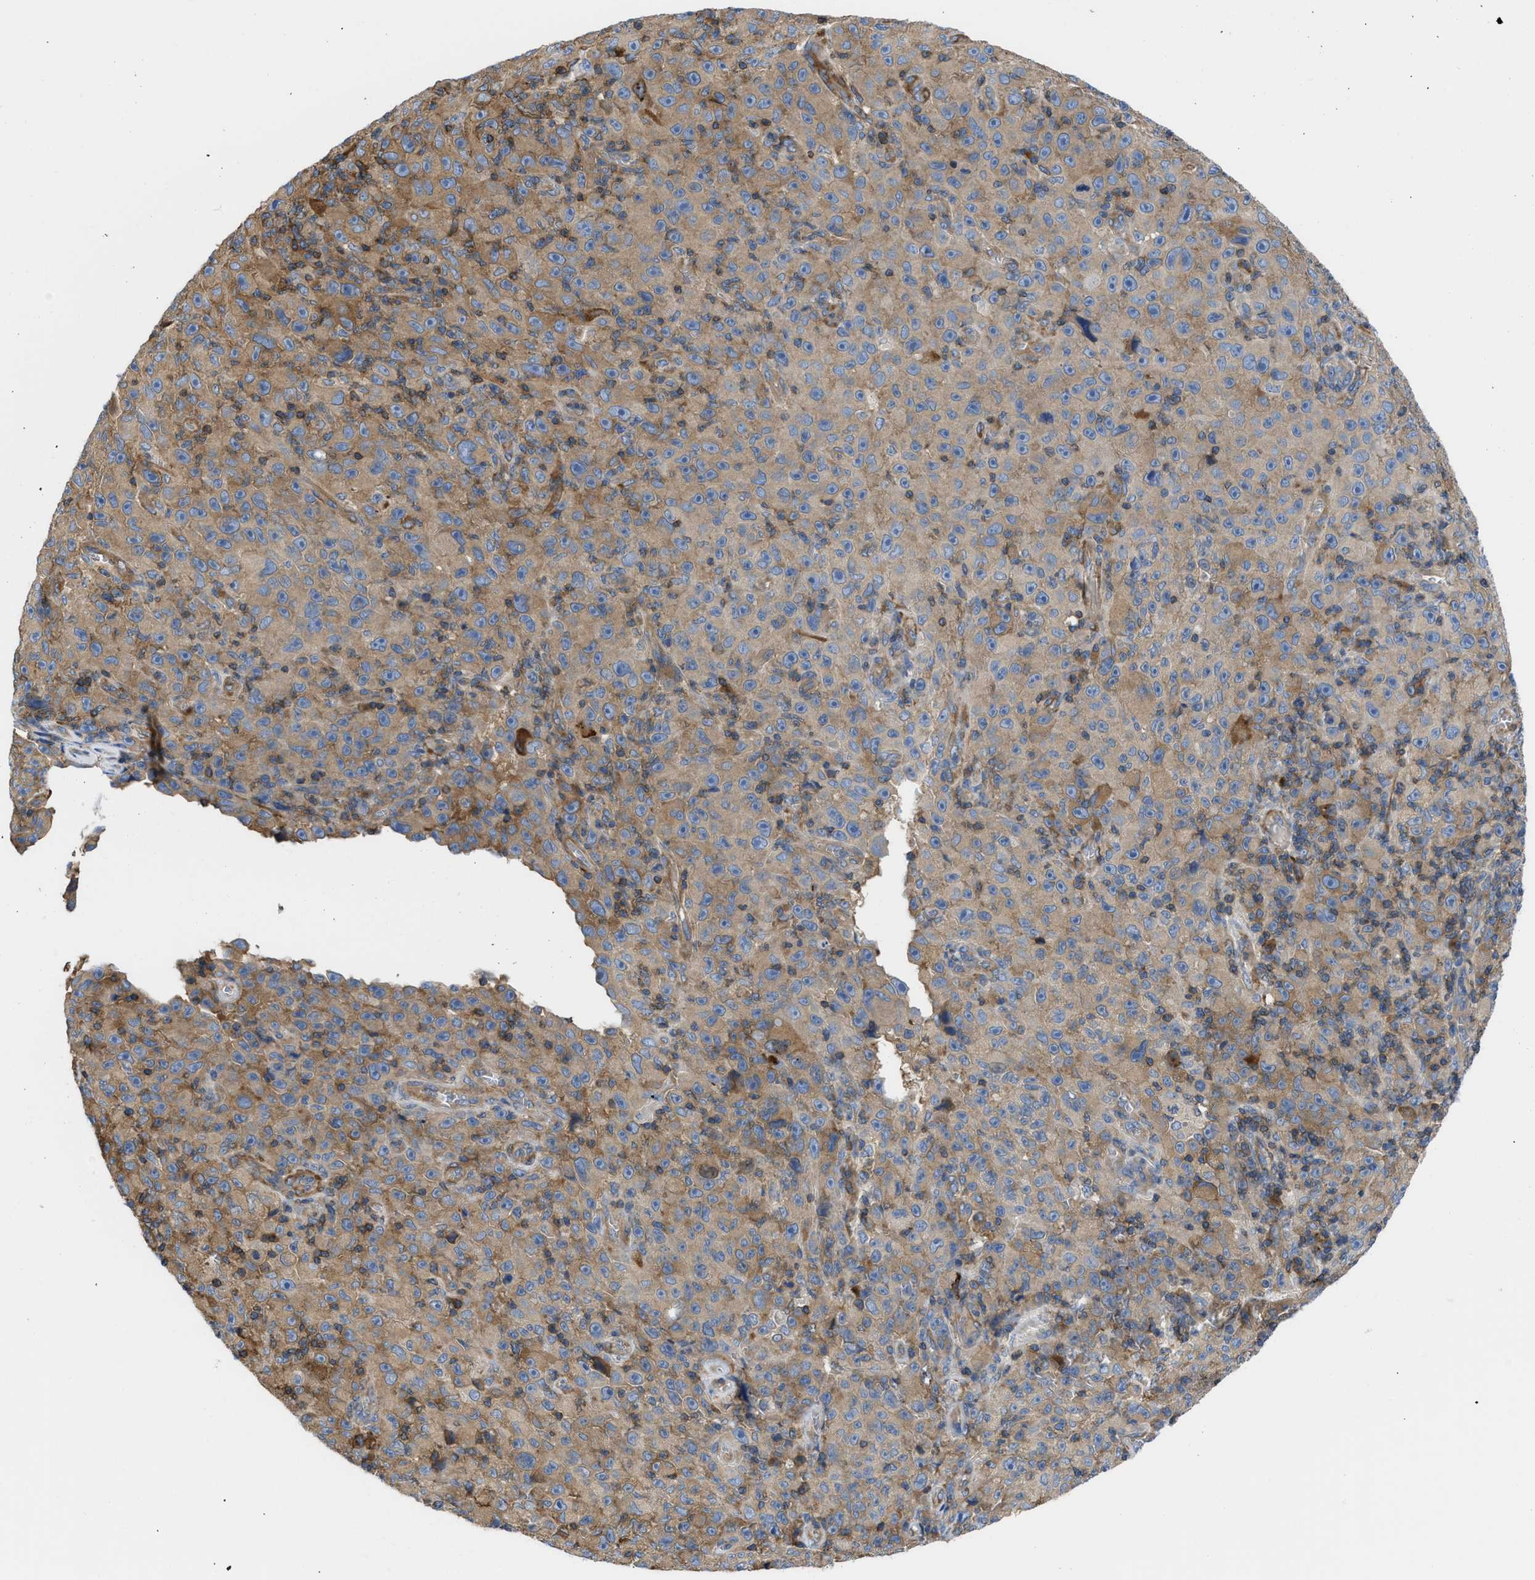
{"staining": {"intensity": "moderate", "quantity": ">75%", "location": "cytoplasmic/membranous"}, "tissue": "melanoma", "cell_type": "Tumor cells", "image_type": "cancer", "snomed": [{"axis": "morphology", "description": "Malignant melanoma, NOS"}, {"axis": "topography", "description": "Skin"}], "caption": "A photomicrograph showing moderate cytoplasmic/membranous staining in about >75% of tumor cells in malignant melanoma, as visualized by brown immunohistochemical staining.", "gene": "CHKB", "patient": {"sex": "female", "age": 82}}